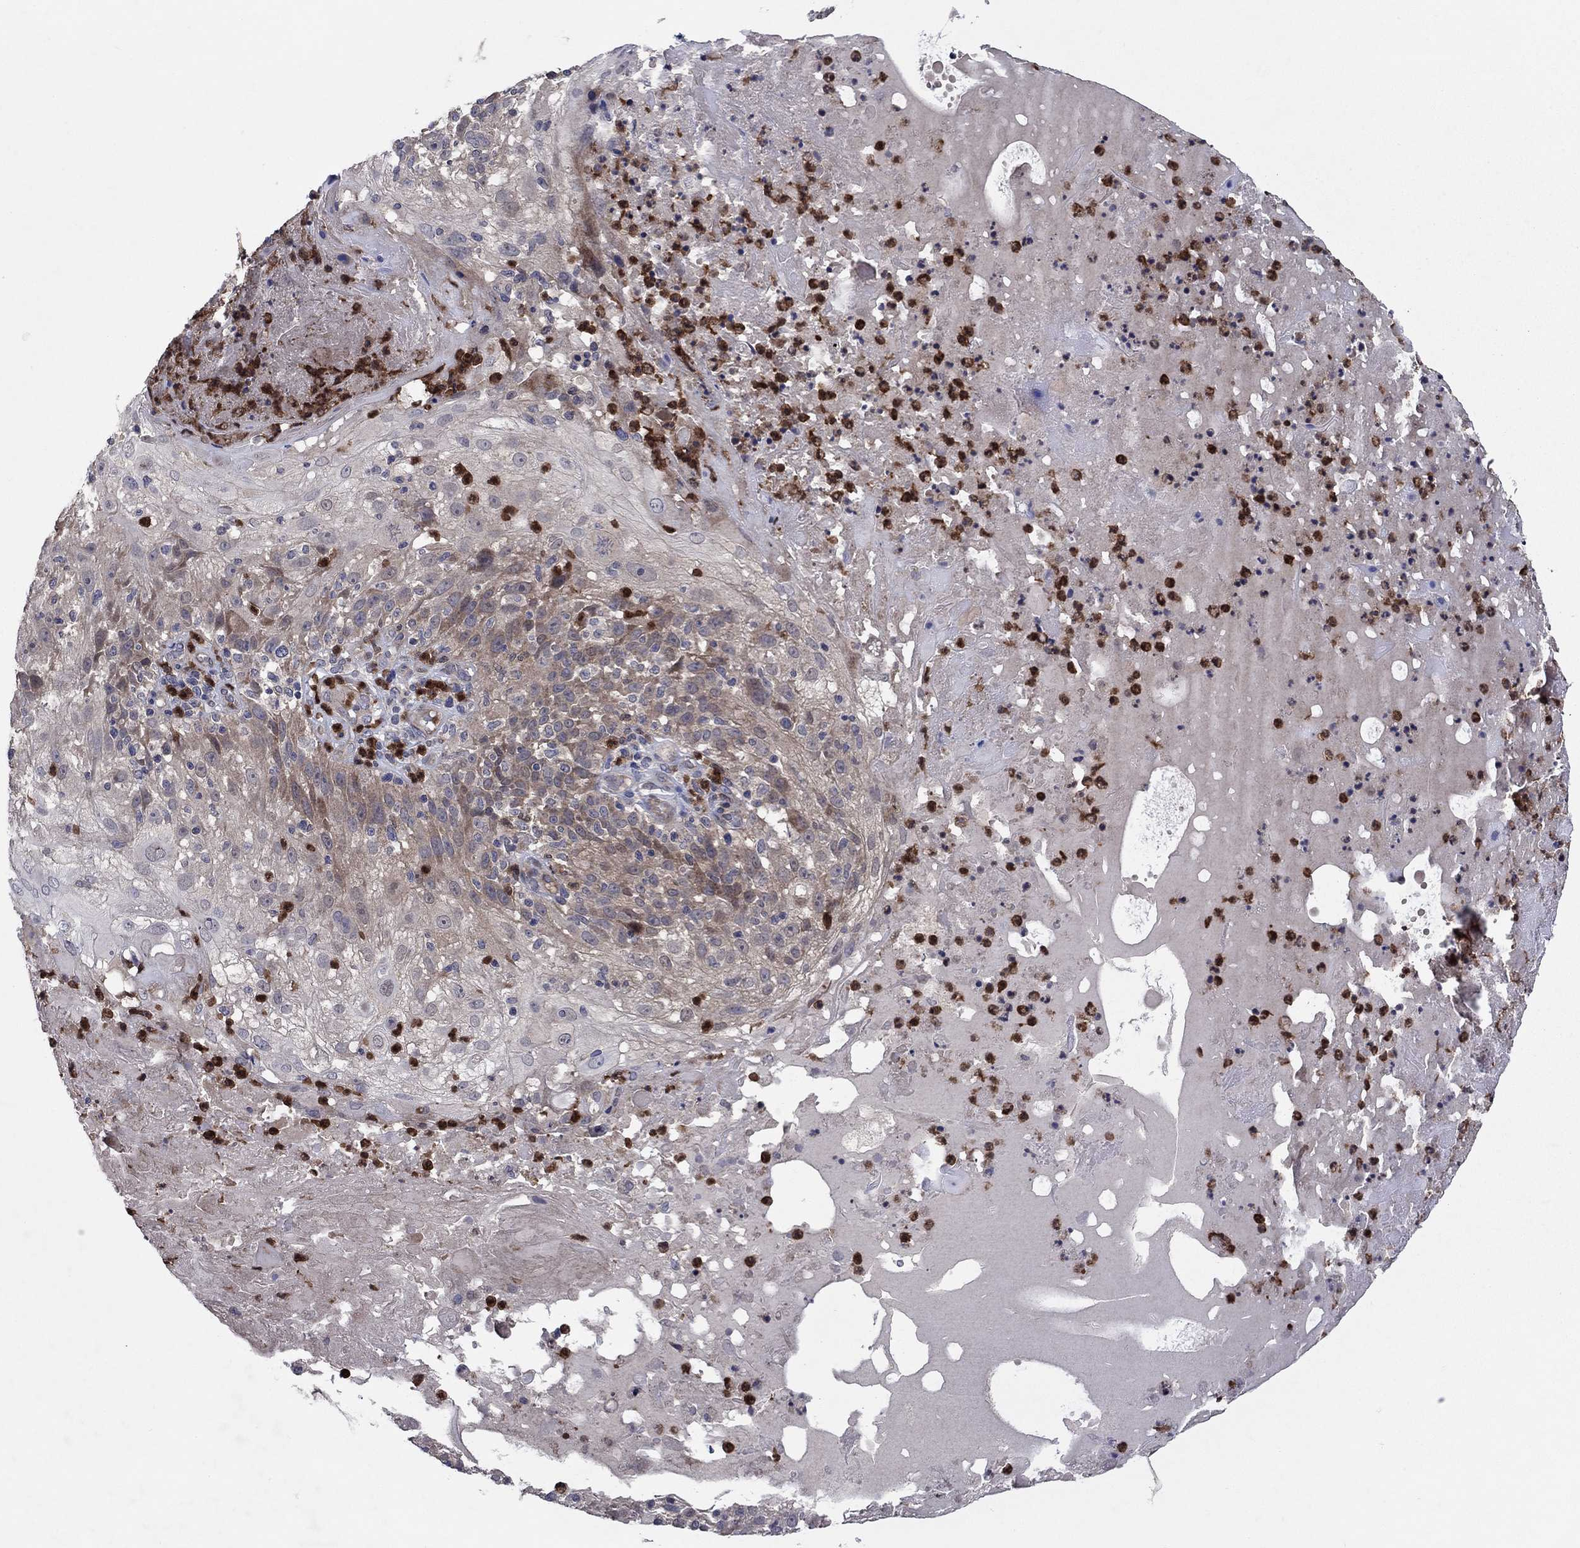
{"staining": {"intensity": "weak", "quantity": "25%-75%", "location": "cytoplasmic/membranous"}, "tissue": "skin cancer", "cell_type": "Tumor cells", "image_type": "cancer", "snomed": [{"axis": "morphology", "description": "Normal tissue, NOS"}, {"axis": "morphology", "description": "Squamous cell carcinoma, NOS"}, {"axis": "topography", "description": "Skin"}], "caption": "DAB immunohistochemical staining of human skin cancer (squamous cell carcinoma) shows weak cytoplasmic/membranous protein expression in approximately 25%-75% of tumor cells.", "gene": "MSRB1", "patient": {"sex": "female", "age": 83}}